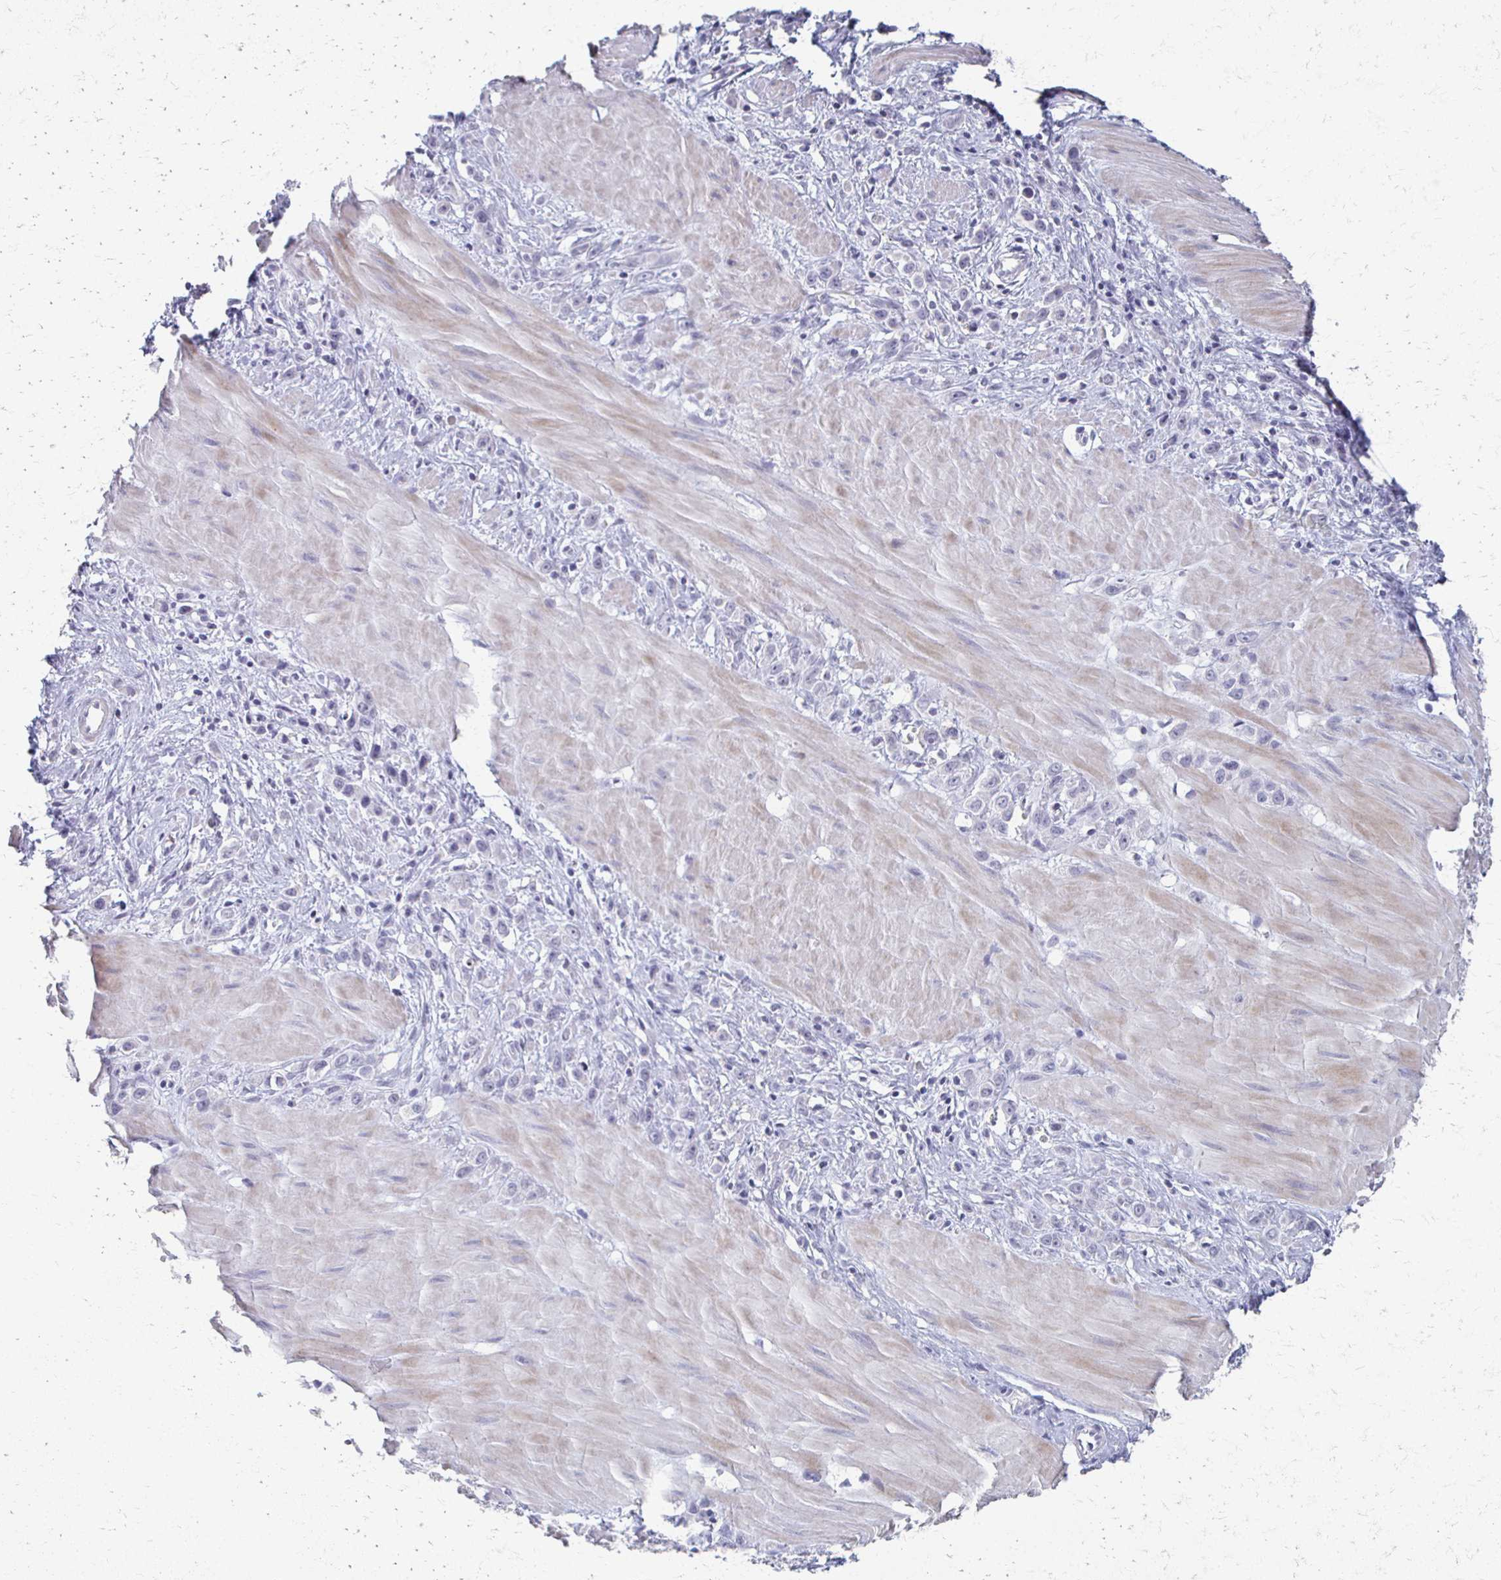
{"staining": {"intensity": "negative", "quantity": "none", "location": "none"}, "tissue": "stomach cancer", "cell_type": "Tumor cells", "image_type": "cancer", "snomed": [{"axis": "morphology", "description": "Adenocarcinoma, NOS"}, {"axis": "topography", "description": "Stomach"}], "caption": "Image shows no protein expression in tumor cells of stomach cancer tissue.", "gene": "CXCR2", "patient": {"sex": "male", "age": 47}}